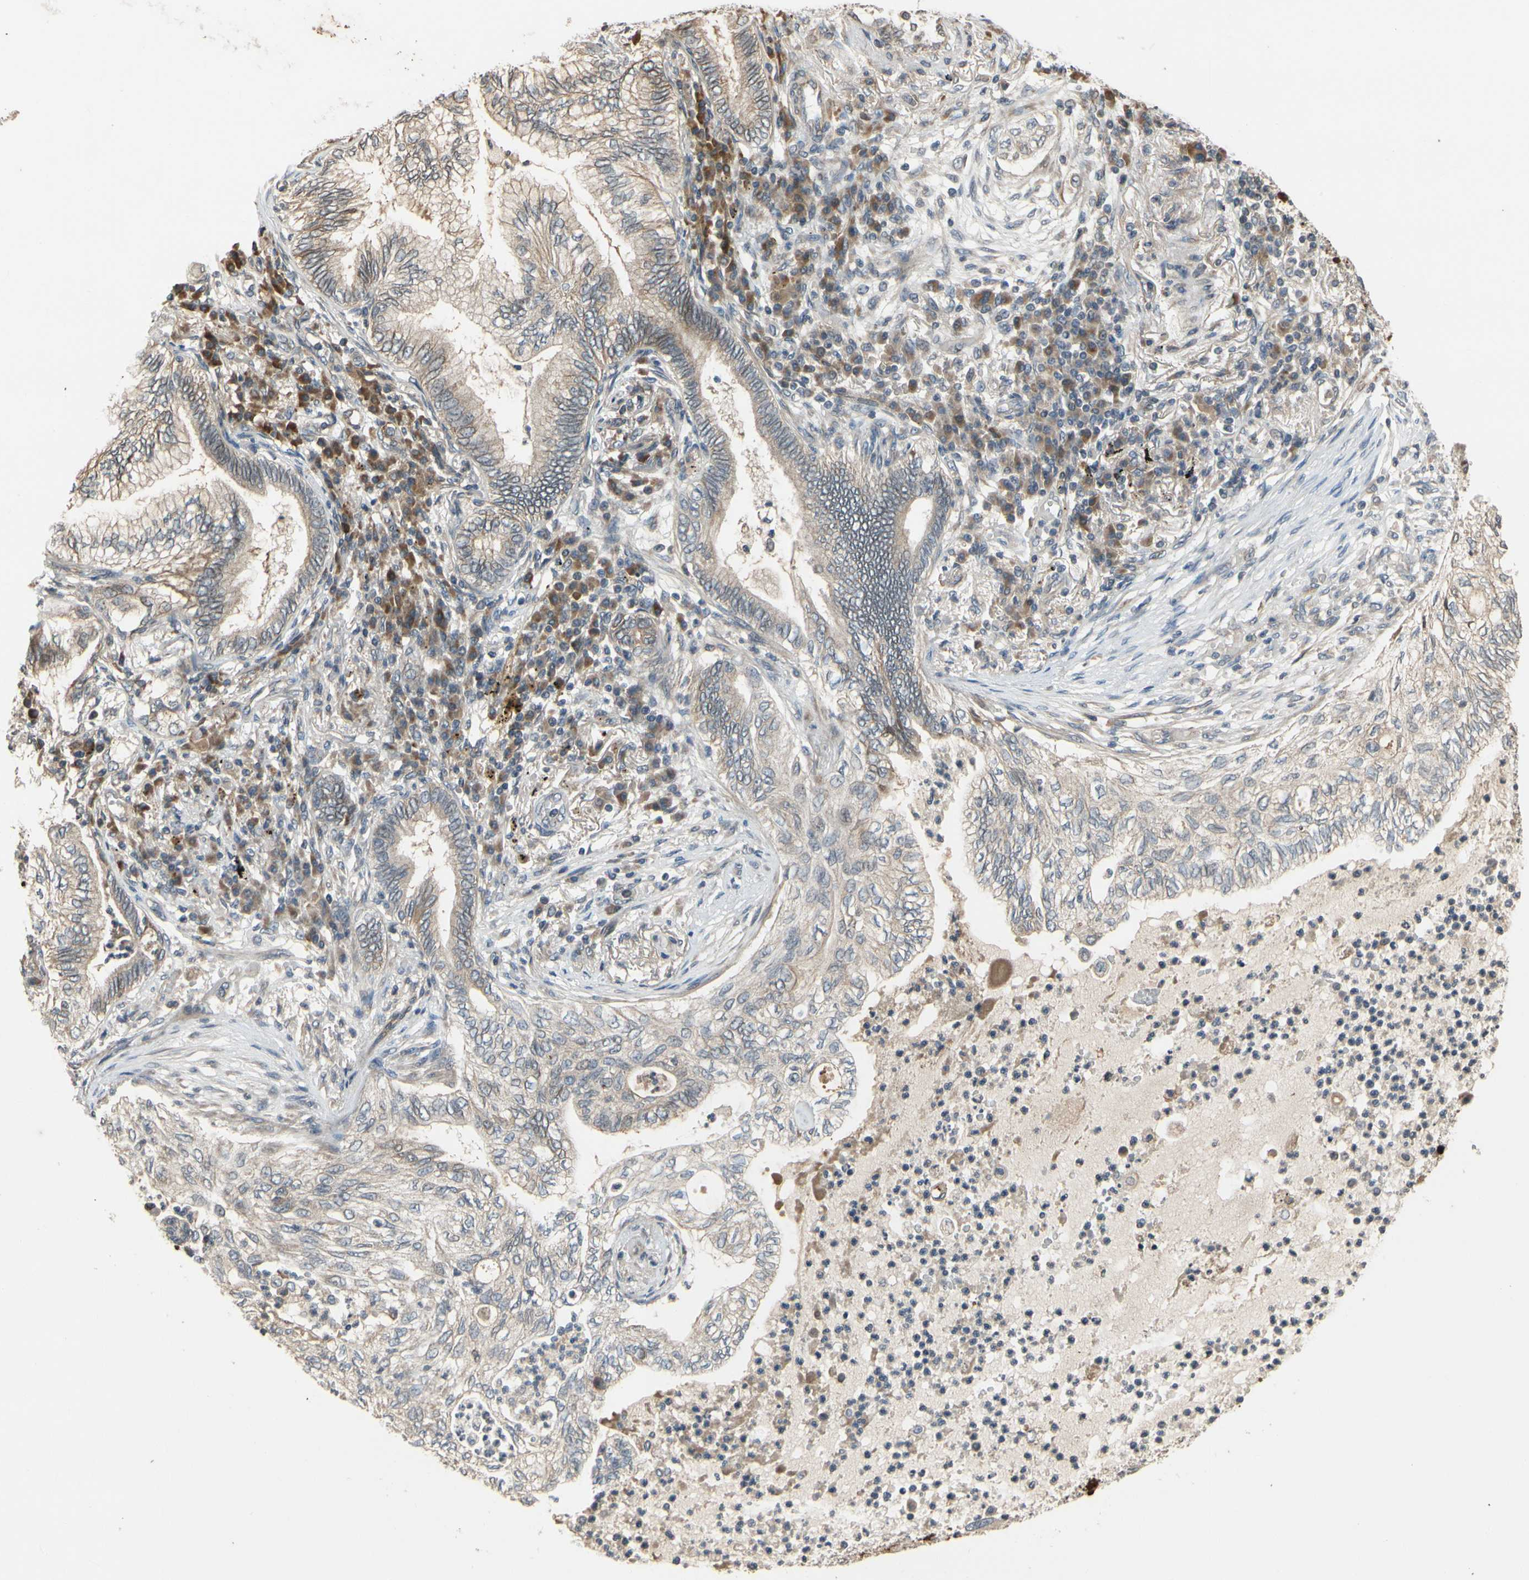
{"staining": {"intensity": "moderate", "quantity": ">75%", "location": "cytoplasmic/membranous"}, "tissue": "lung cancer", "cell_type": "Tumor cells", "image_type": "cancer", "snomed": [{"axis": "morphology", "description": "Normal tissue, NOS"}, {"axis": "morphology", "description": "Adenocarcinoma, NOS"}, {"axis": "topography", "description": "Bronchus"}, {"axis": "topography", "description": "Lung"}], "caption": "Lung cancer (adenocarcinoma) tissue shows moderate cytoplasmic/membranous staining in approximately >75% of tumor cells The staining was performed using DAB (3,3'-diaminobenzidine) to visualize the protein expression in brown, while the nuclei were stained in blue with hematoxylin (Magnification: 20x).", "gene": "ATP2C1", "patient": {"sex": "female", "age": 70}}